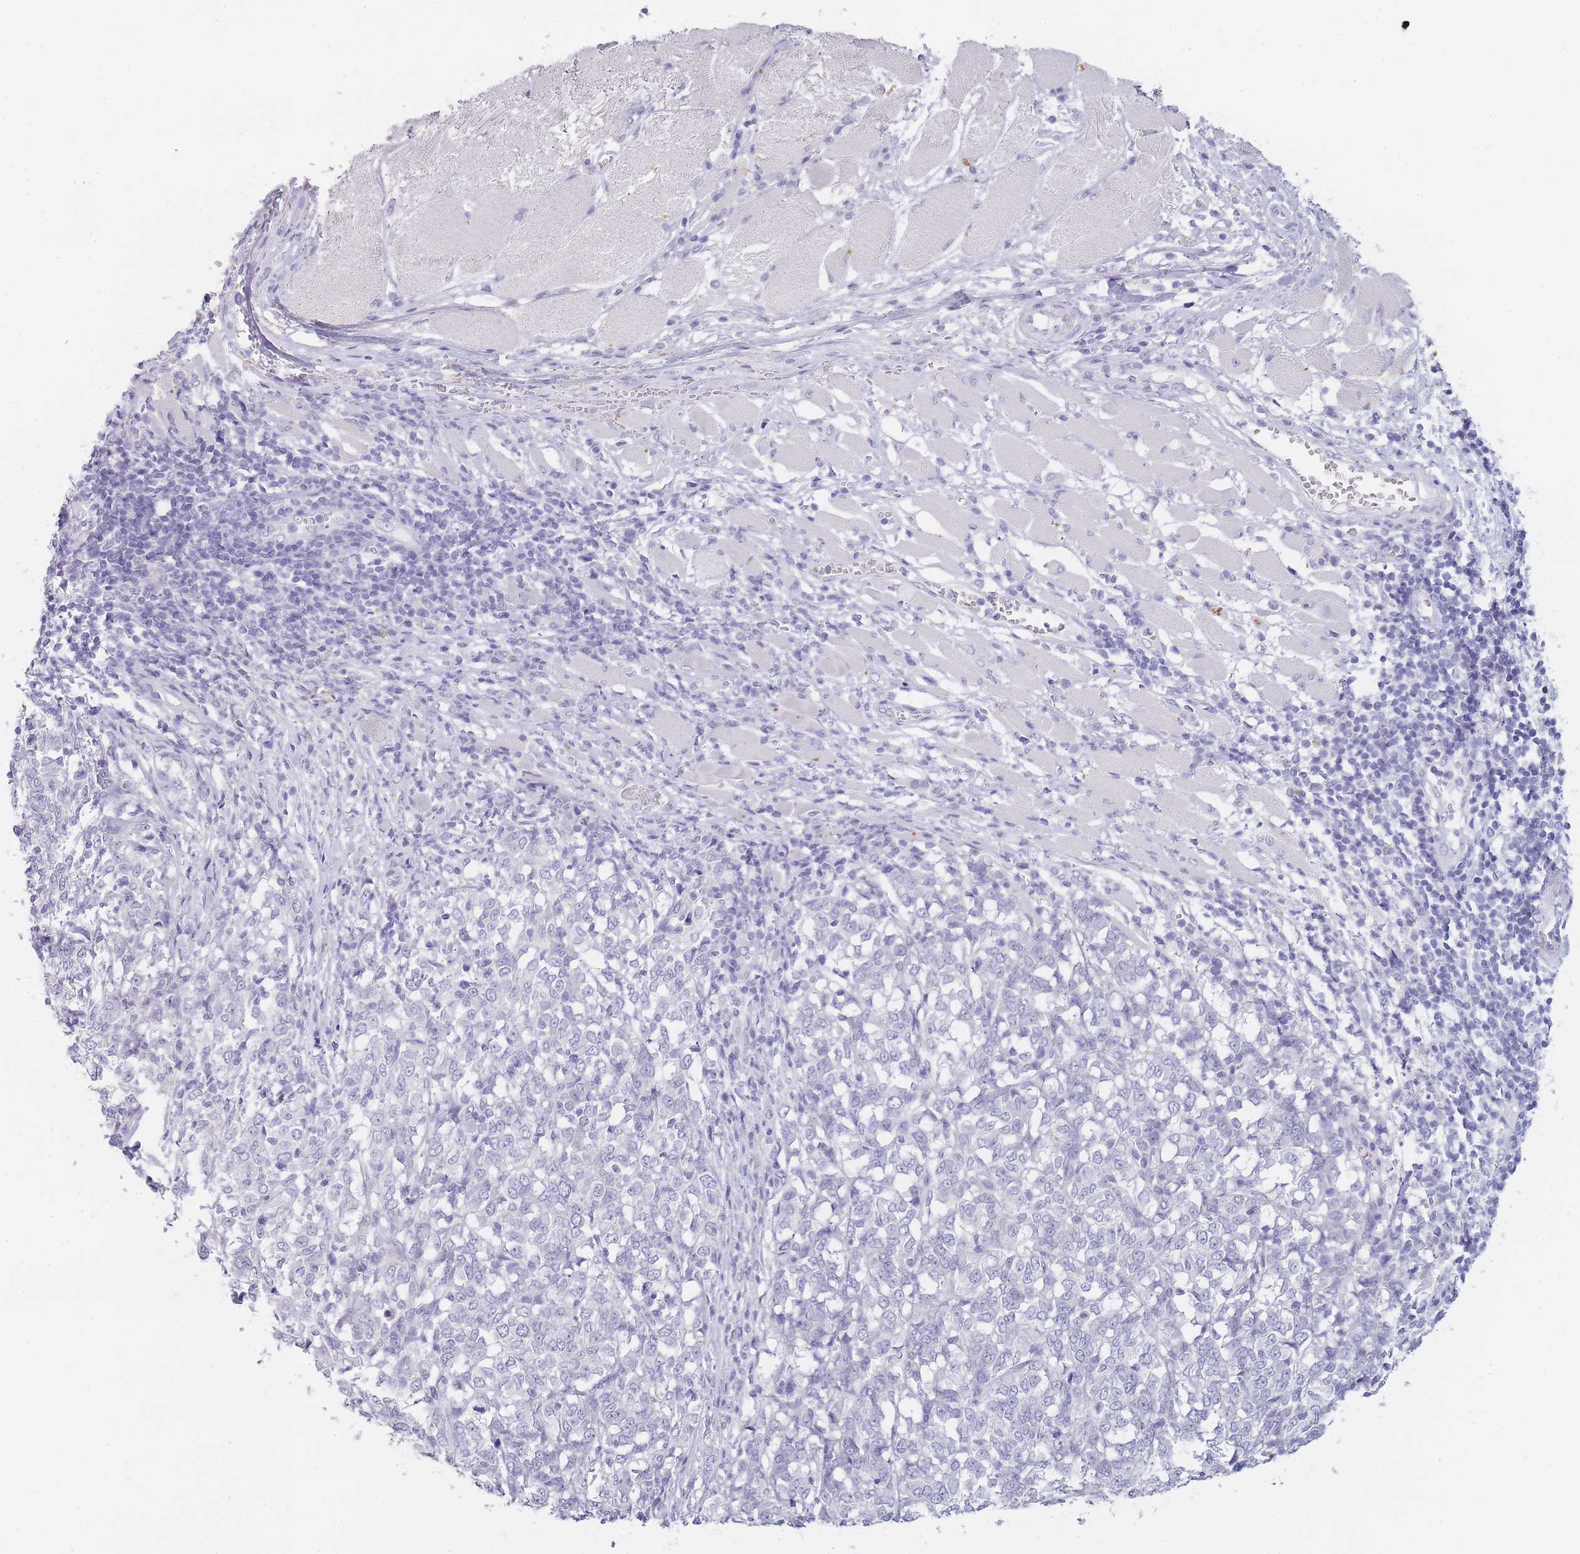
{"staining": {"intensity": "negative", "quantity": "none", "location": "none"}, "tissue": "melanoma", "cell_type": "Tumor cells", "image_type": "cancer", "snomed": [{"axis": "morphology", "description": "Malignant melanoma, NOS"}, {"axis": "topography", "description": "Skin"}], "caption": "An immunohistochemistry (IHC) photomicrograph of melanoma is shown. There is no staining in tumor cells of melanoma.", "gene": "INS", "patient": {"sex": "female", "age": 72}}